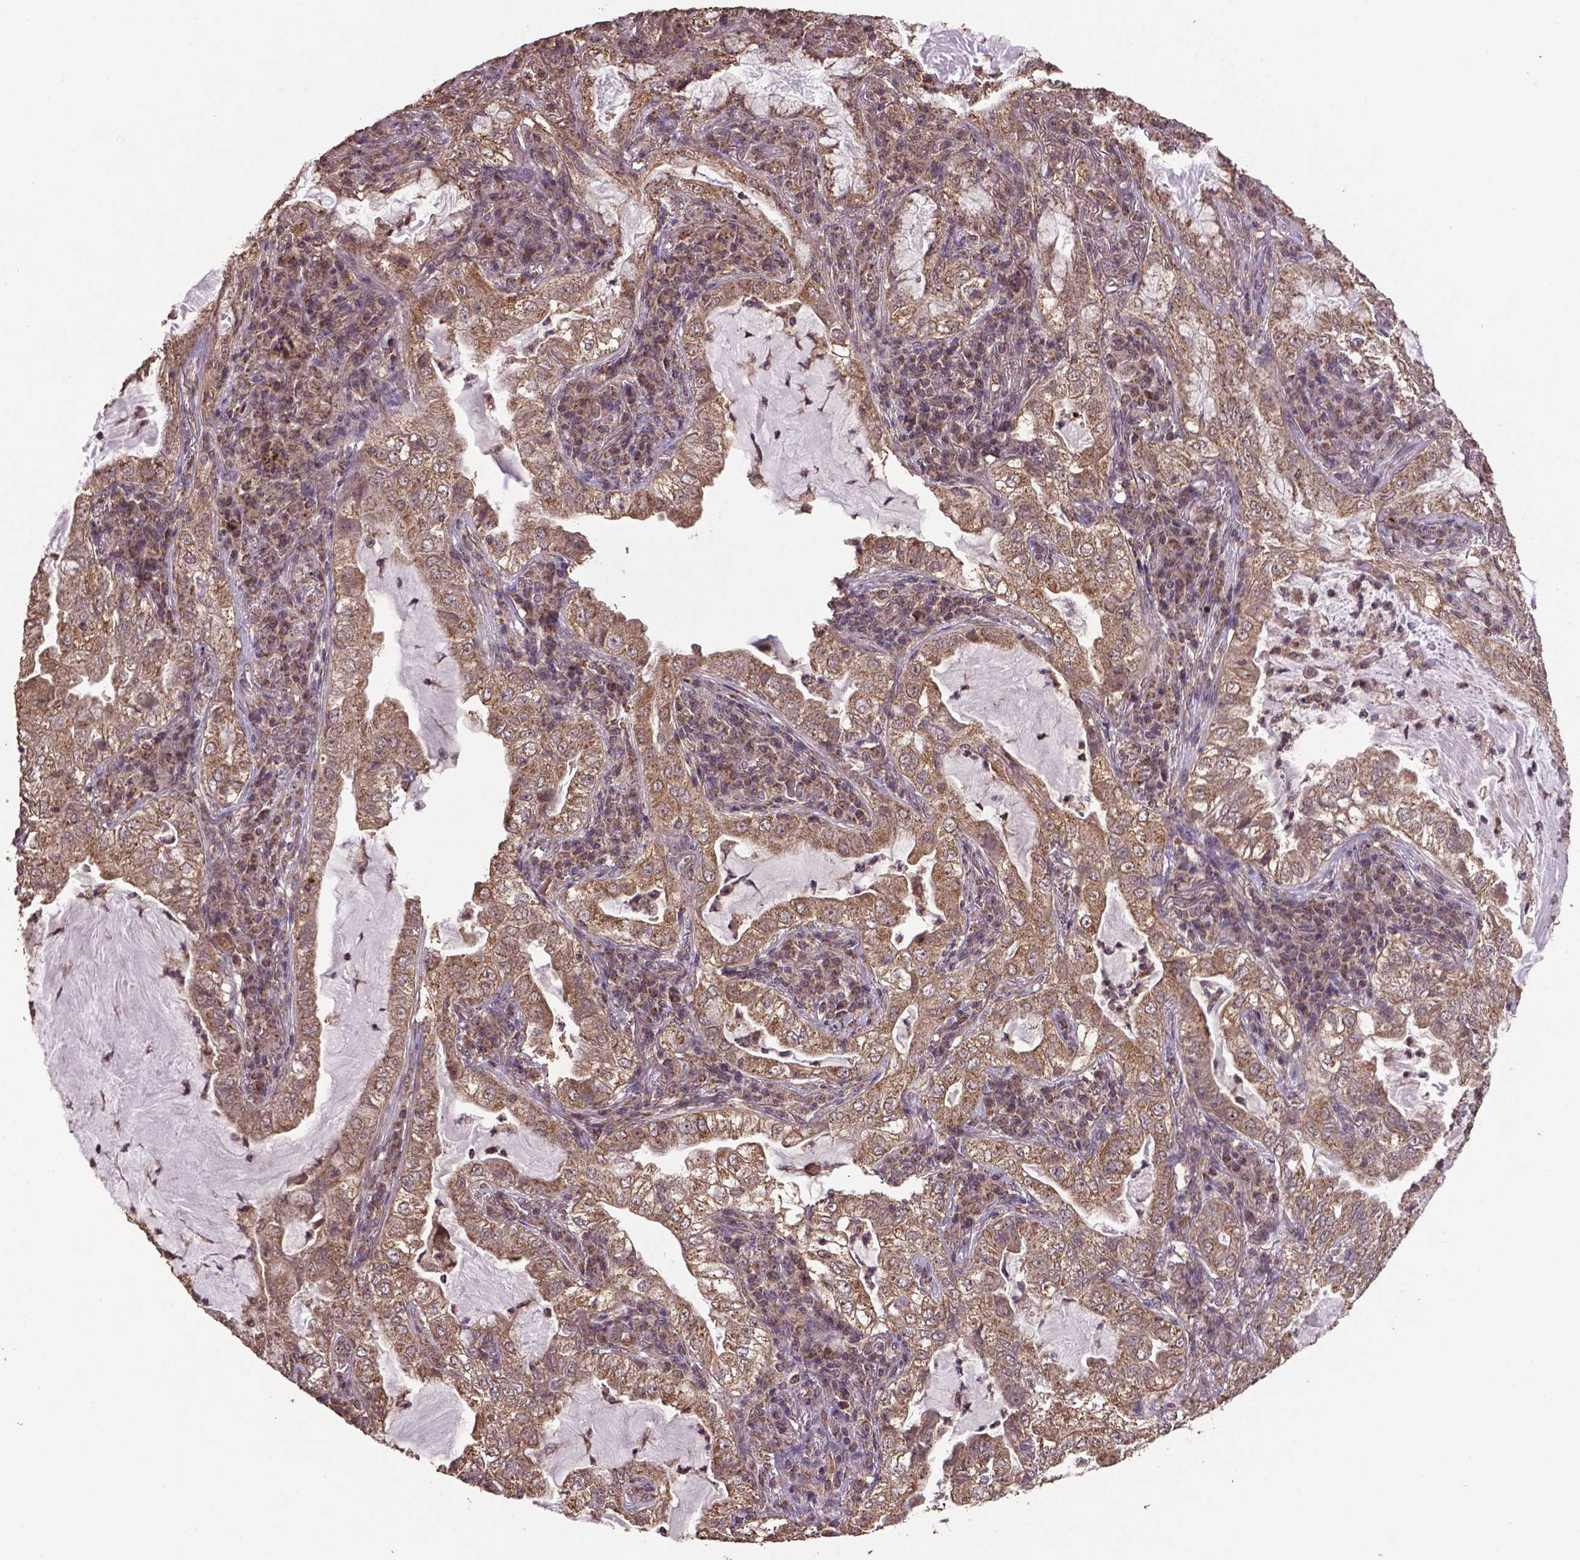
{"staining": {"intensity": "moderate", "quantity": ">75%", "location": "cytoplasmic/membranous"}, "tissue": "lung cancer", "cell_type": "Tumor cells", "image_type": "cancer", "snomed": [{"axis": "morphology", "description": "Adenocarcinoma, NOS"}, {"axis": "topography", "description": "Lung"}], "caption": "There is medium levels of moderate cytoplasmic/membranous expression in tumor cells of lung cancer (adenocarcinoma), as demonstrated by immunohistochemical staining (brown color).", "gene": "DCAF1", "patient": {"sex": "female", "age": 73}}